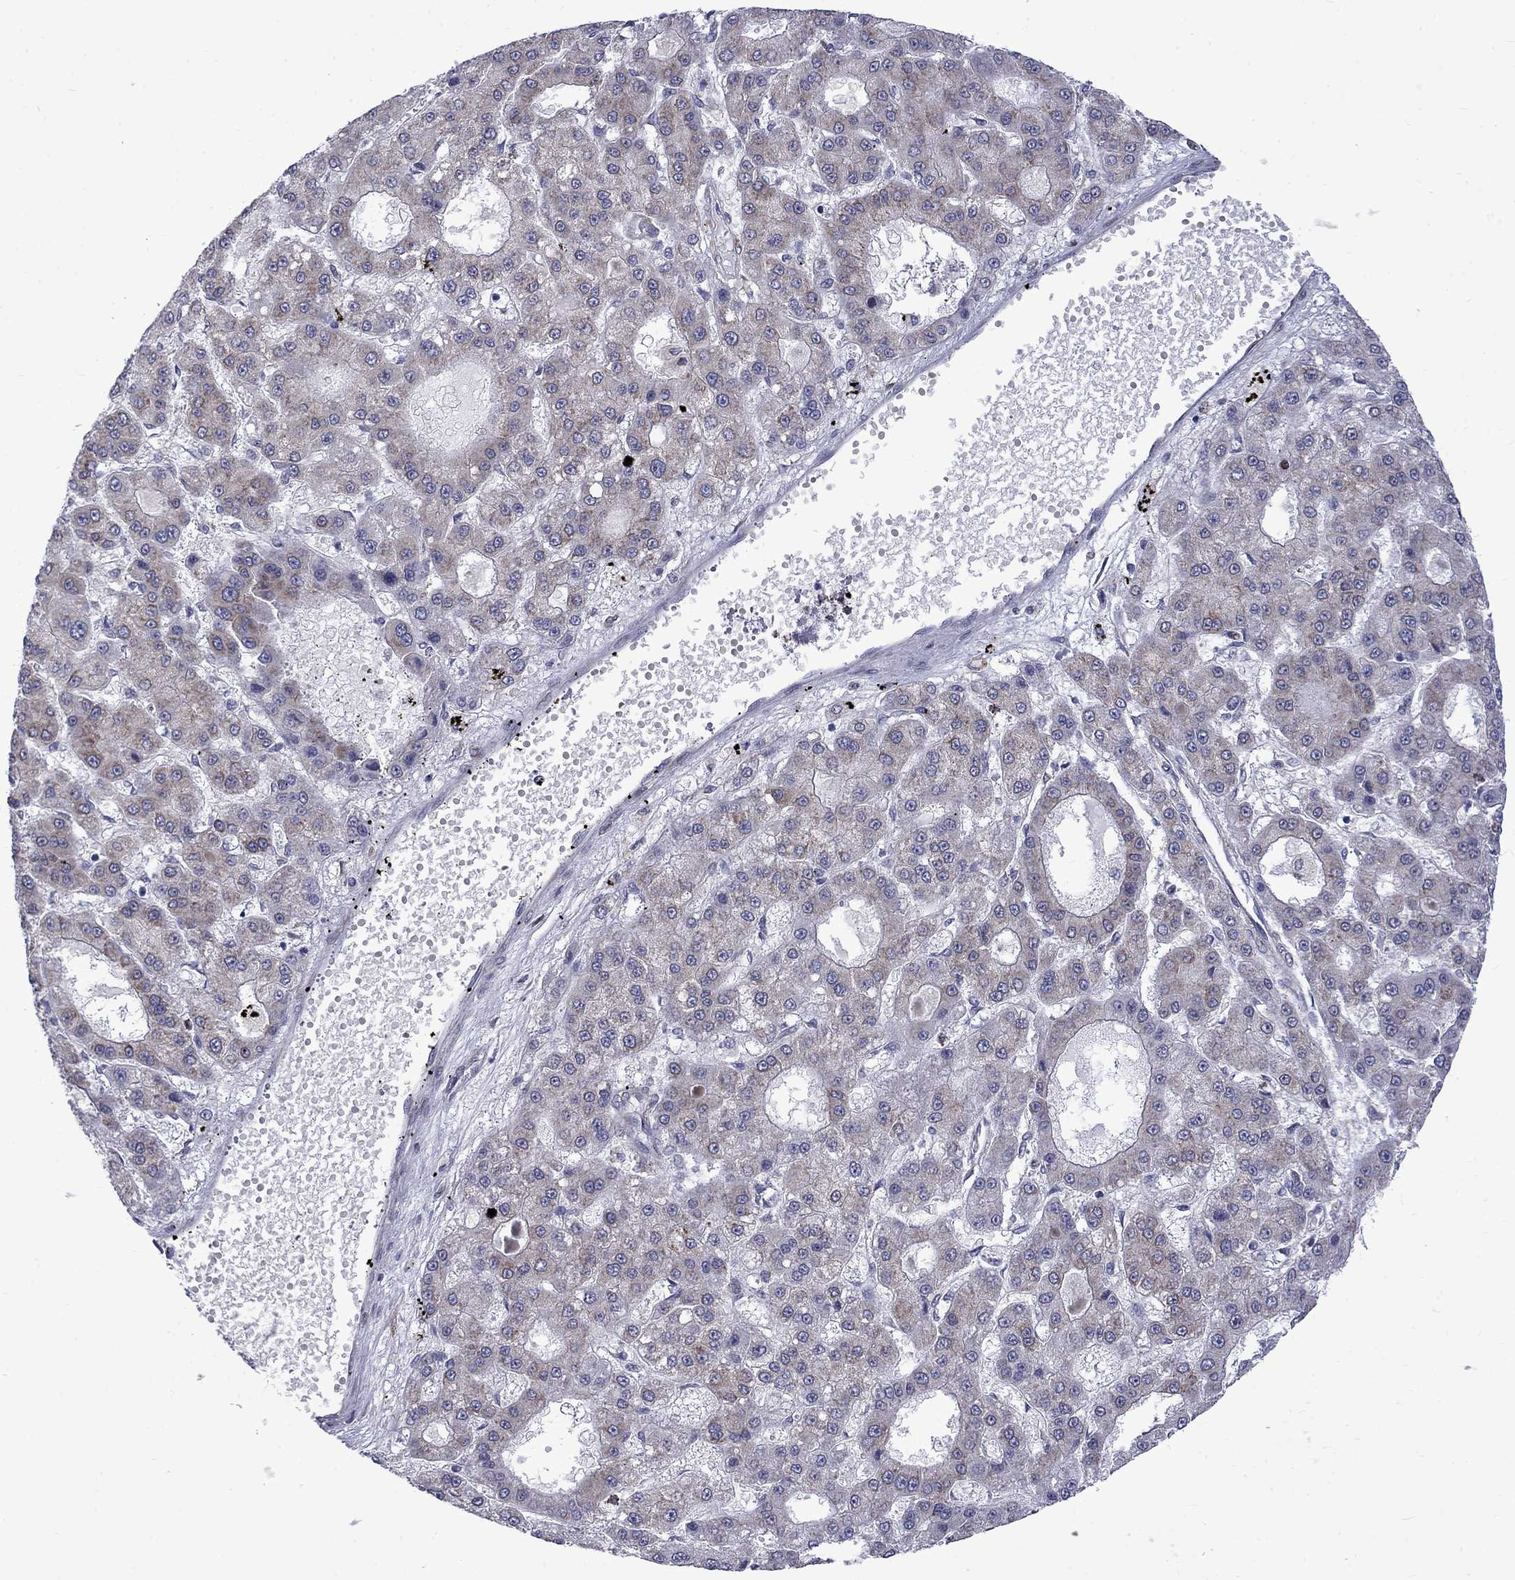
{"staining": {"intensity": "weak", "quantity": "<25%", "location": "cytoplasmic/membranous"}, "tissue": "liver cancer", "cell_type": "Tumor cells", "image_type": "cancer", "snomed": [{"axis": "morphology", "description": "Carcinoma, Hepatocellular, NOS"}, {"axis": "topography", "description": "Liver"}], "caption": "IHC of human liver cancer (hepatocellular carcinoma) displays no positivity in tumor cells.", "gene": "PABPC4", "patient": {"sex": "male", "age": 70}}